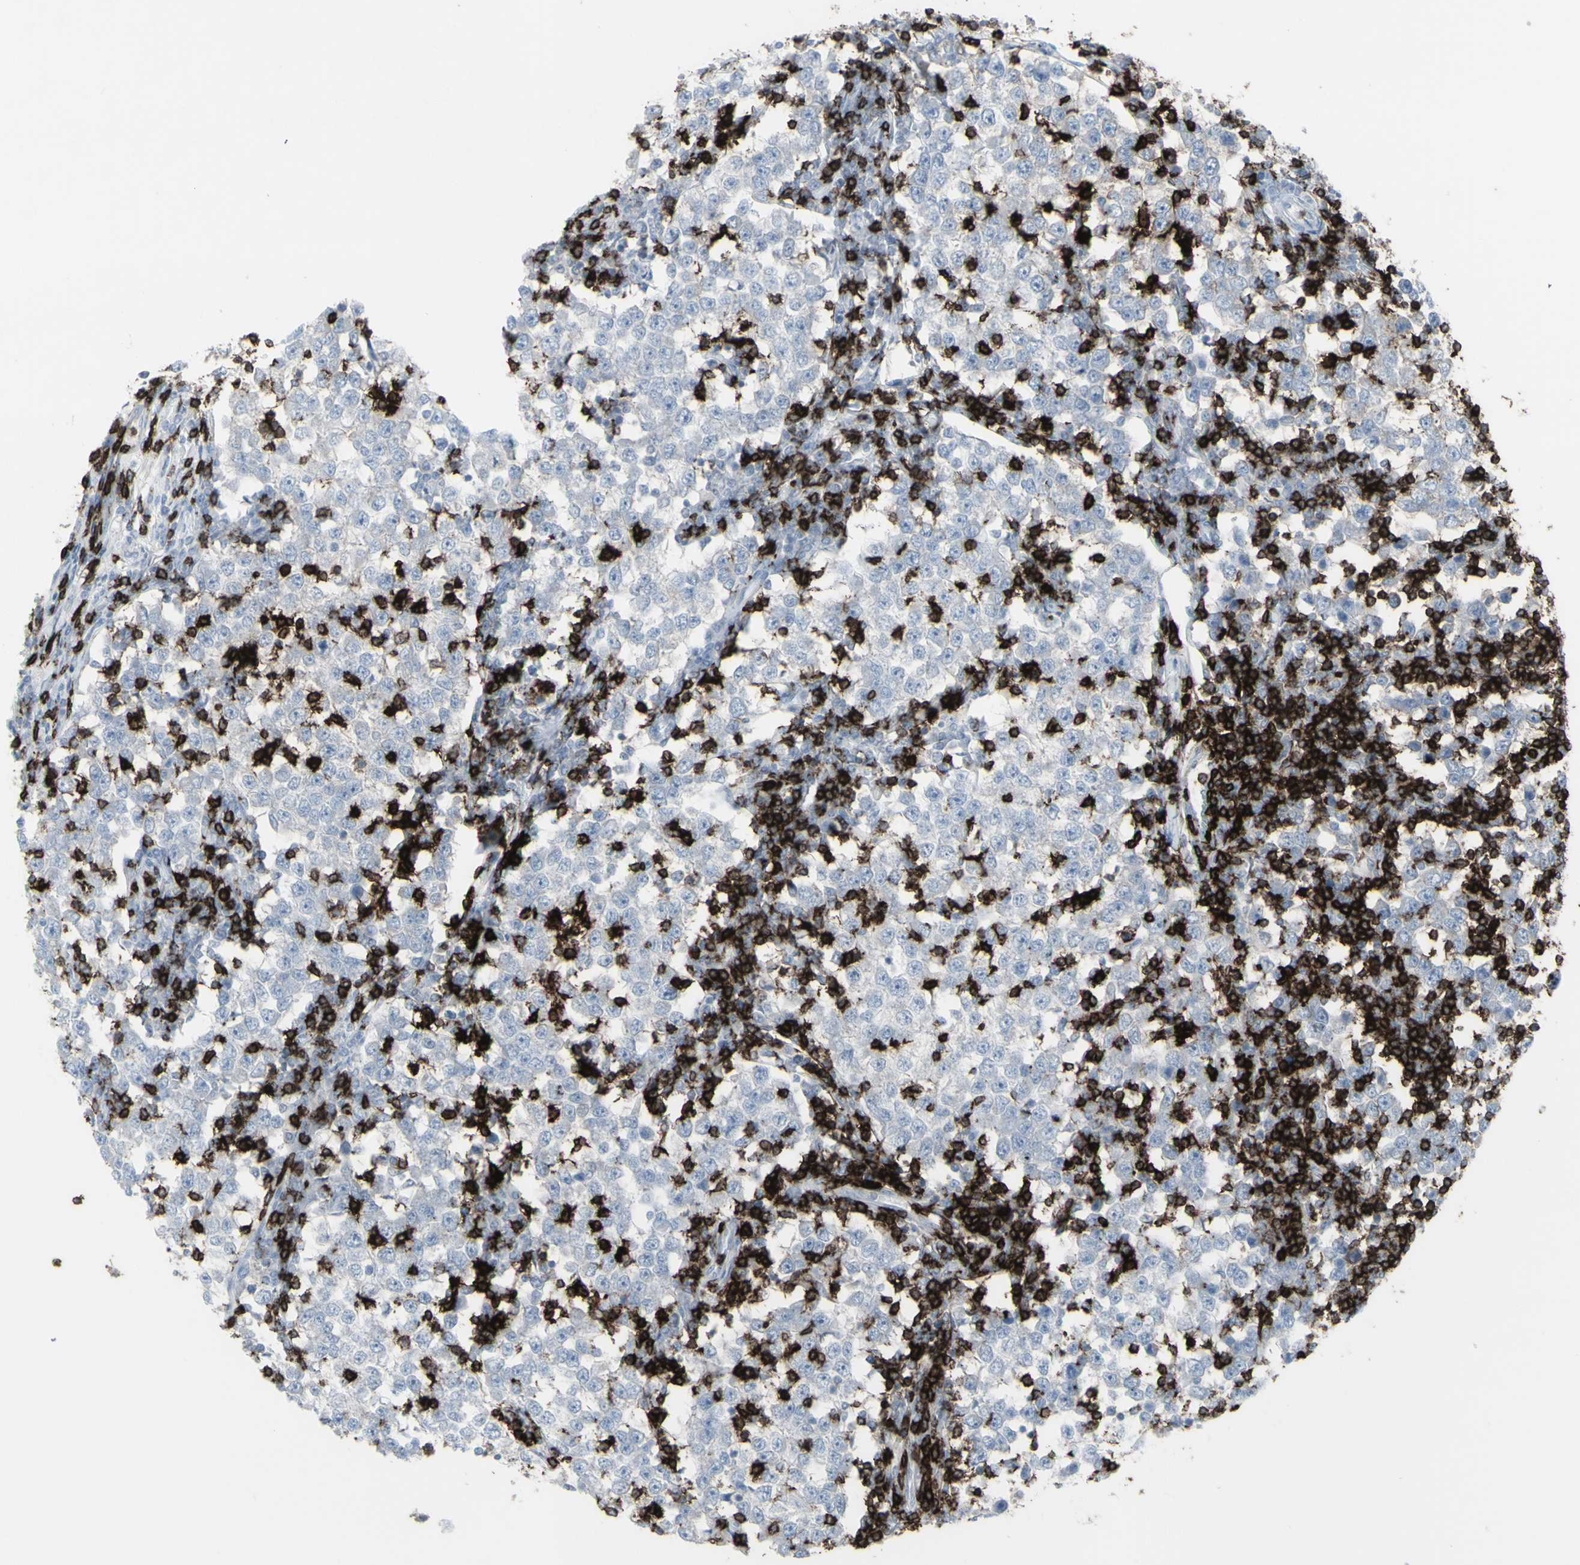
{"staining": {"intensity": "negative", "quantity": "none", "location": "none"}, "tissue": "testis cancer", "cell_type": "Tumor cells", "image_type": "cancer", "snomed": [{"axis": "morphology", "description": "Seminoma, NOS"}, {"axis": "topography", "description": "Testis"}], "caption": "Immunohistochemical staining of testis cancer demonstrates no significant expression in tumor cells. (DAB (3,3'-diaminobenzidine) IHC with hematoxylin counter stain).", "gene": "CD247", "patient": {"sex": "male", "age": 65}}